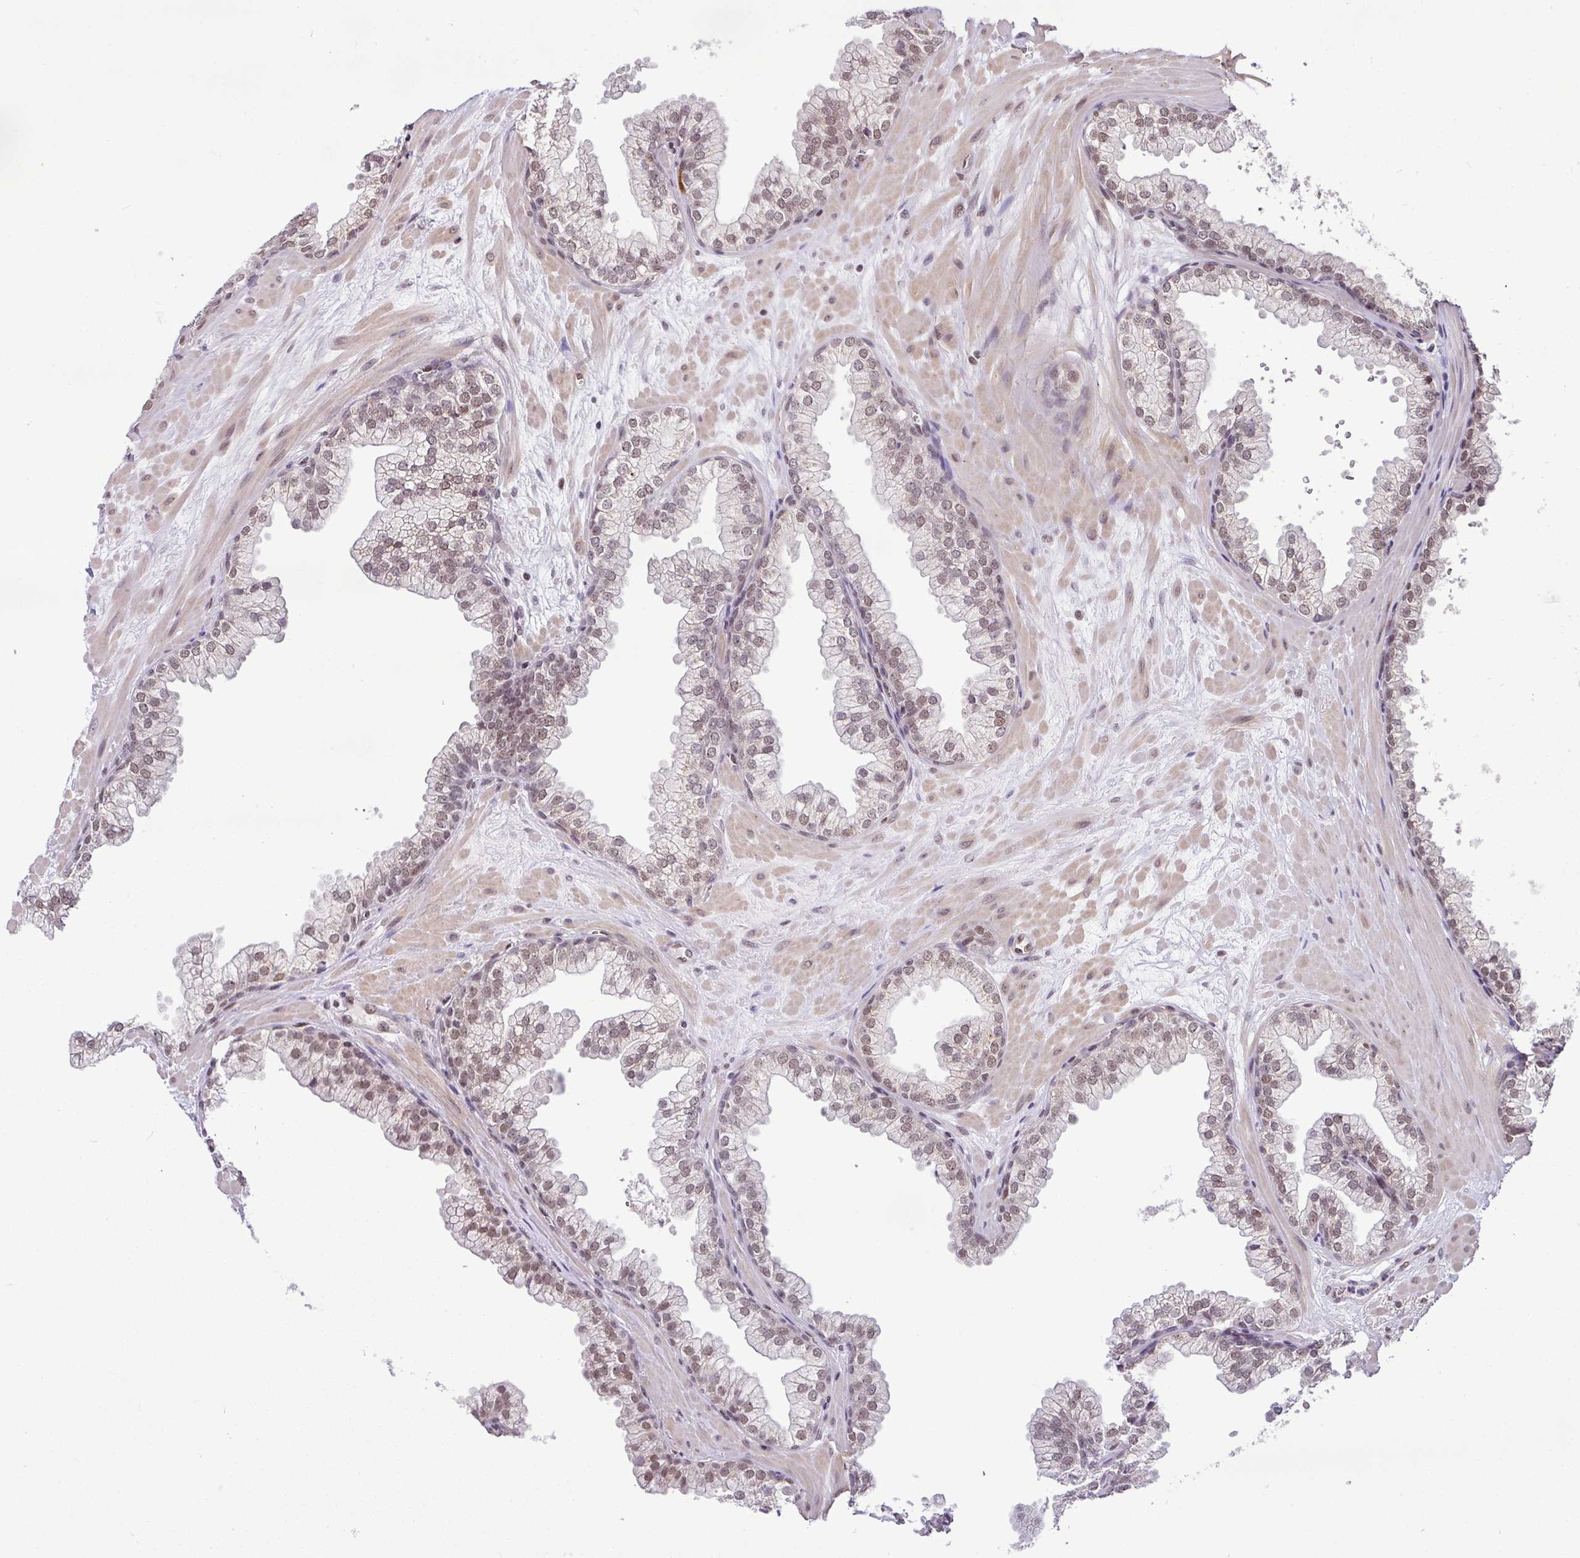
{"staining": {"intensity": "moderate", "quantity": ">75%", "location": "nuclear"}, "tissue": "prostate", "cell_type": "Glandular cells", "image_type": "normal", "snomed": [{"axis": "morphology", "description": "Normal tissue, NOS"}, {"axis": "topography", "description": "Prostate"}, {"axis": "topography", "description": "Peripheral nerve tissue"}], "caption": "This is an image of IHC staining of unremarkable prostate, which shows moderate positivity in the nuclear of glandular cells.", "gene": "PGAP4", "patient": {"sex": "male", "age": 61}}